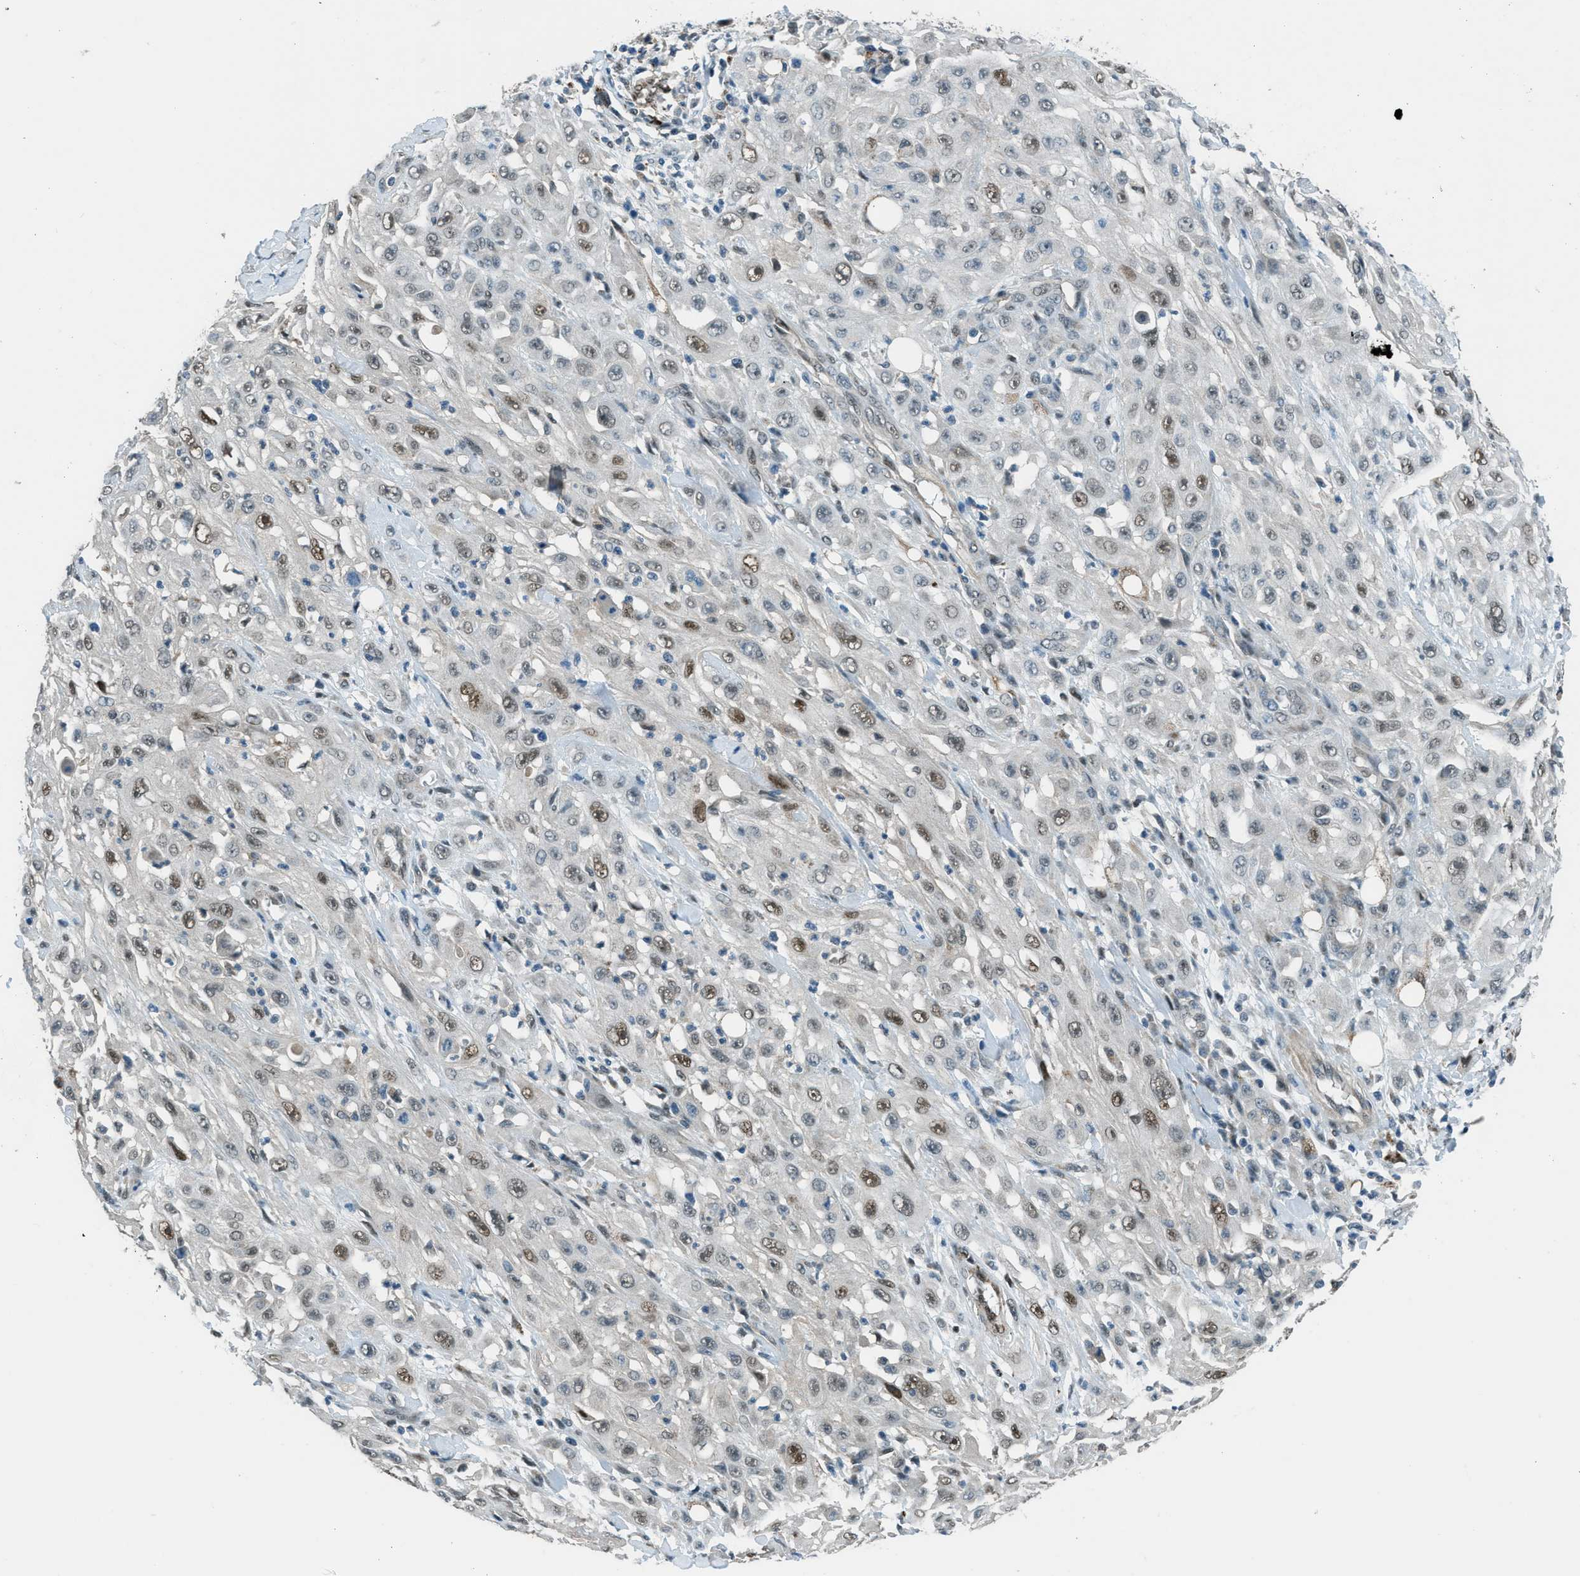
{"staining": {"intensity": "weak", "quantity": "25%-75%", "location": "nuclear"}, "tissue": "skin cancer", "cell_type": "Tumor cells", "image_type": "cancer", "snomed": [{"axis": "morphology", "description": "Squamous cell carcinoma, NOS"}, {"axis": "morphology", "description": "Squamous cell carcinoma, metastatic, NOS"}, {"axis": "topography", "description": "Skin"}, {"axis": "topography", "description": "Lymph node"}], "caption": "Human squamous cell carcinoma (skin) stained with a brown dye shows weak nuclear positive expression in approximately 25%-75% of tumor cells.", "gene": "NPEPL1", "patient": {"sex": "male", "age": 75}}